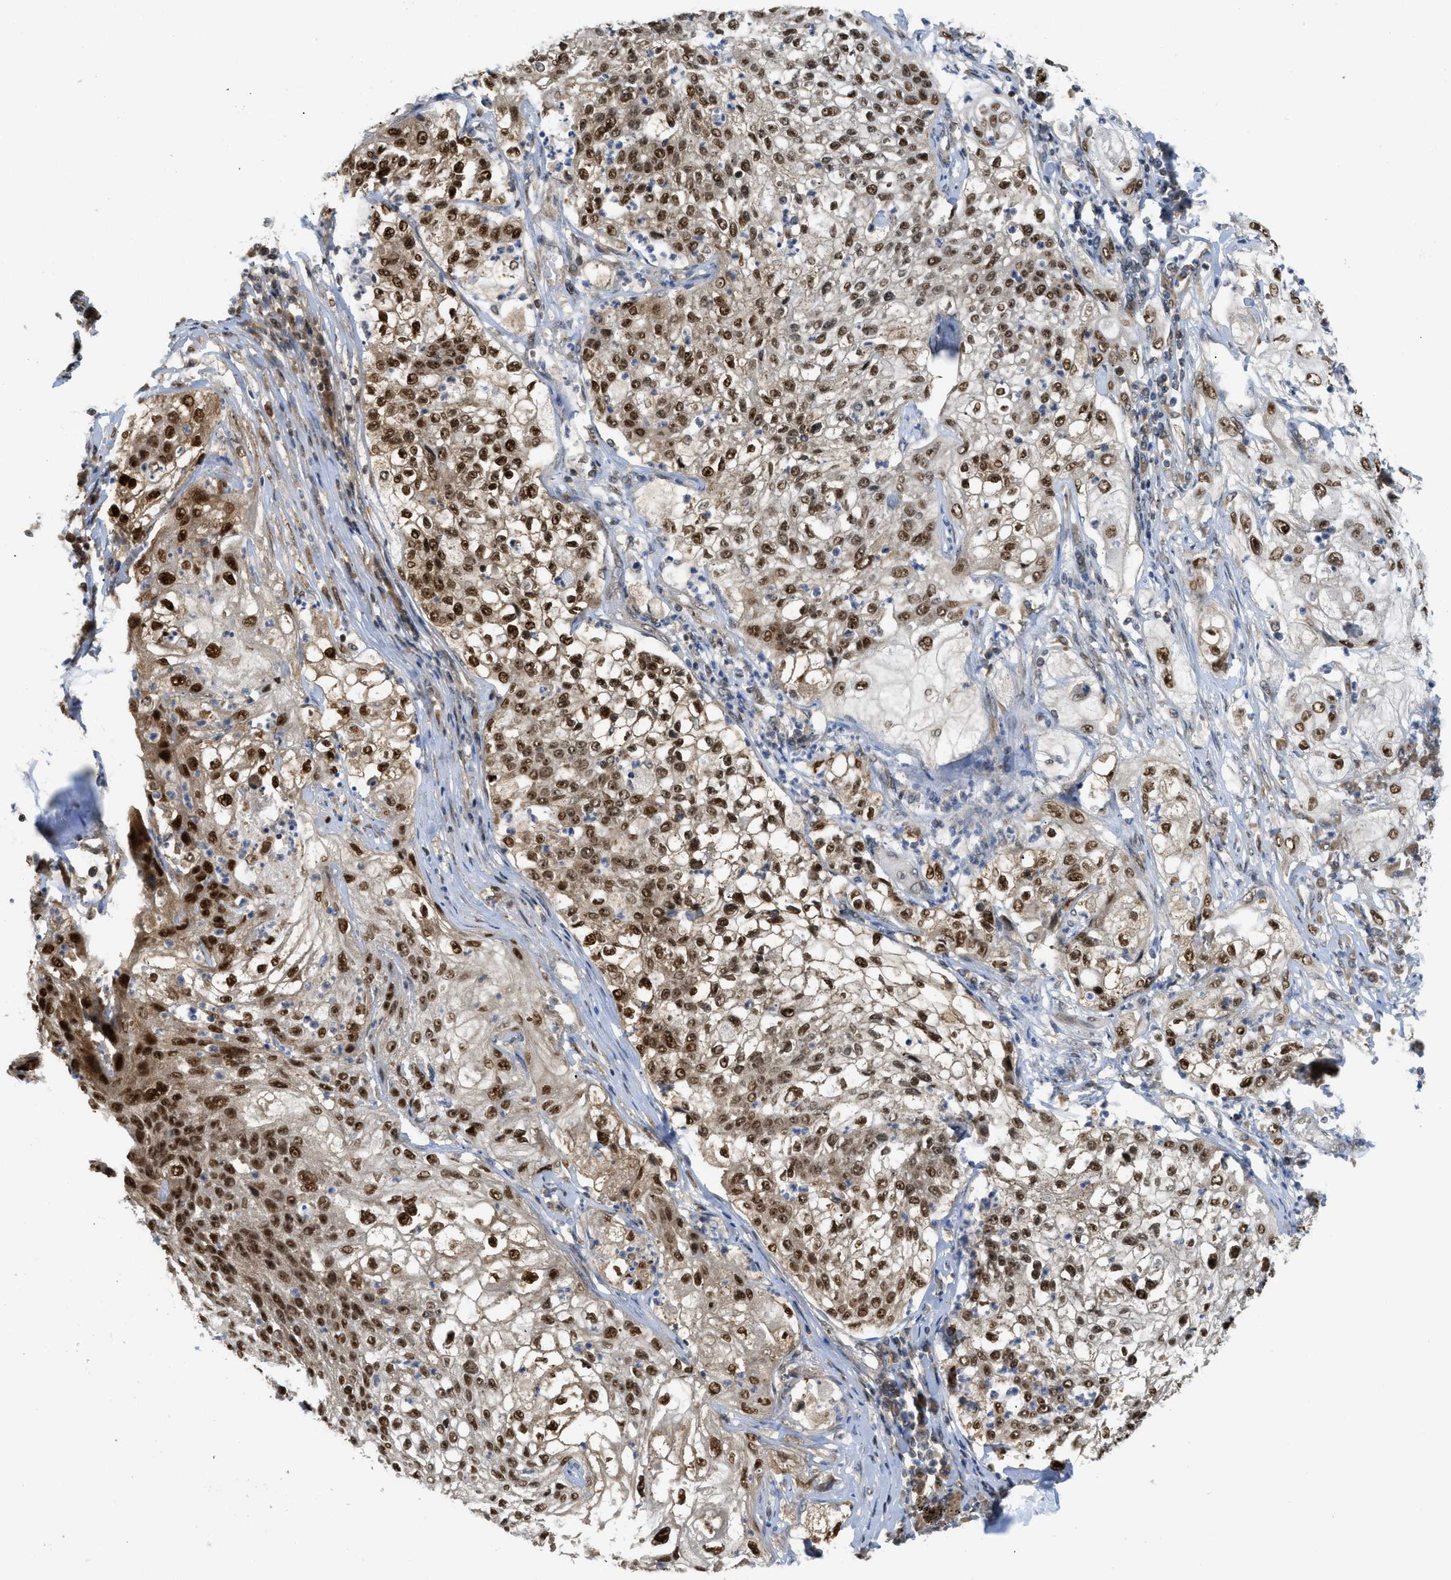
{"staining": {"intensity": "strong", "quantity": ">75%", "location": "nuclear"}, "tissue": "lung cancer", "cell_type": "Tumor cells", "image_type": "cancer", "snomed": [{"axis": "morphology", "description": "Inflammation, NOS"}, {"axis": "morphology", "description": "Squamous cell carcinoma, NOS"}, {"axis": "topography", "description": "Lymph node"}, {"axis": "topography", "description": "Soft tissue"}, {"axis": "topography", "description": "Lung"}], "caption": "Lung cancer (squamous cell carcinoma) stained with IHC displays strong nuclear positivity in approximately >75% of tumor cells. The staining was performed using DAB, with brown indicating positive protein expression. Nuclei are stained blue with hematoxylin.", "gene": "TACC1", "patient": {"sex": "male", "age": 66}}